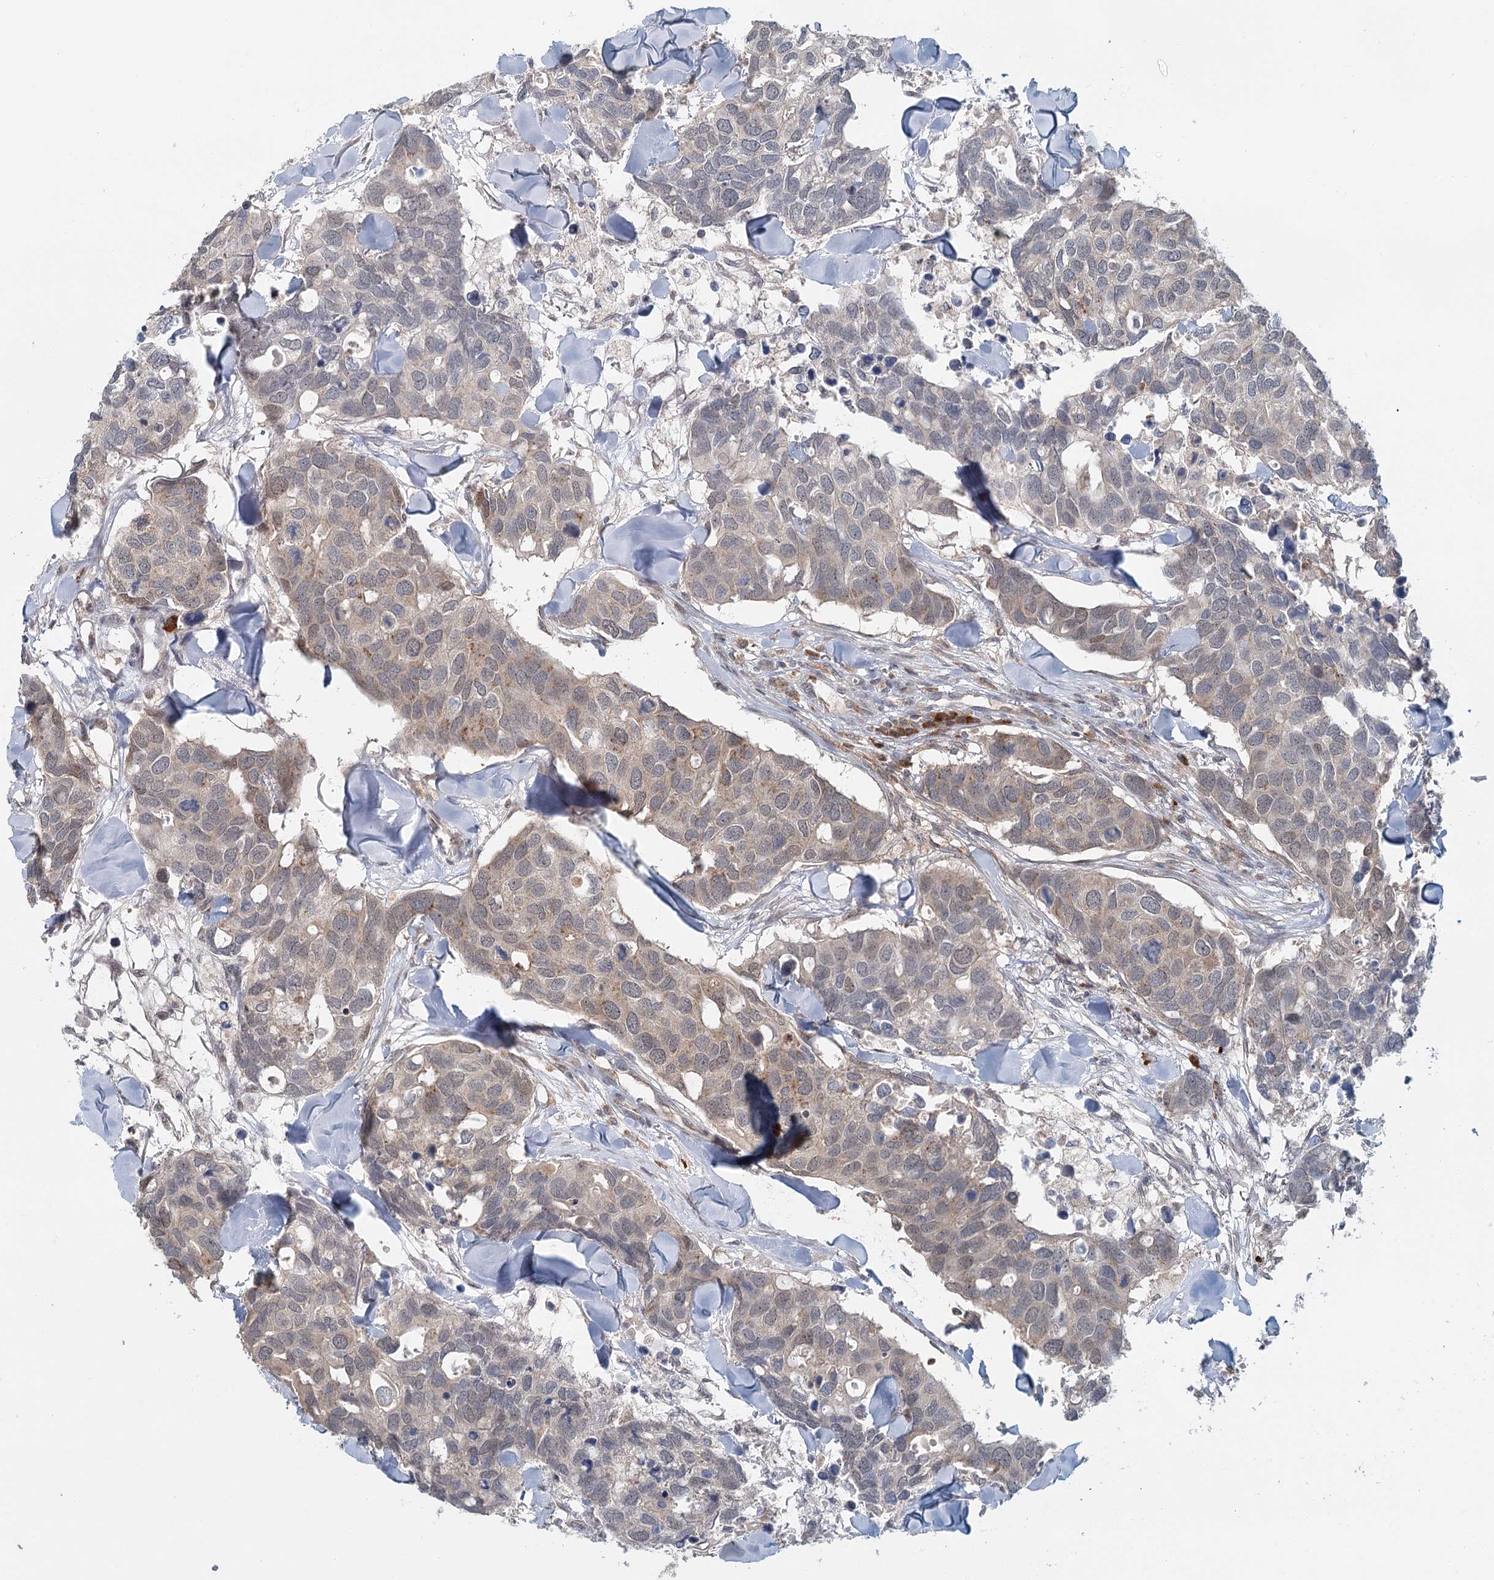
{"staining": {"intensity": "weak", "quantity": "<25%", "location": "cytoplasmic/membranous"}, "tissue": "breast cancer", "cell_type": "Tumor cells", "image_type": "cancer", "snomed": [{"axis": "morphology", "description": "Duct carcinoma"}, {"axis": "topography", "description": "Breast"}], "caption": "Tumor cells are negative for brown protein staining in invasive ductal carcinoma (breast).", "gene": "ADK", "patient": {"sex": "female", "age": 83}}